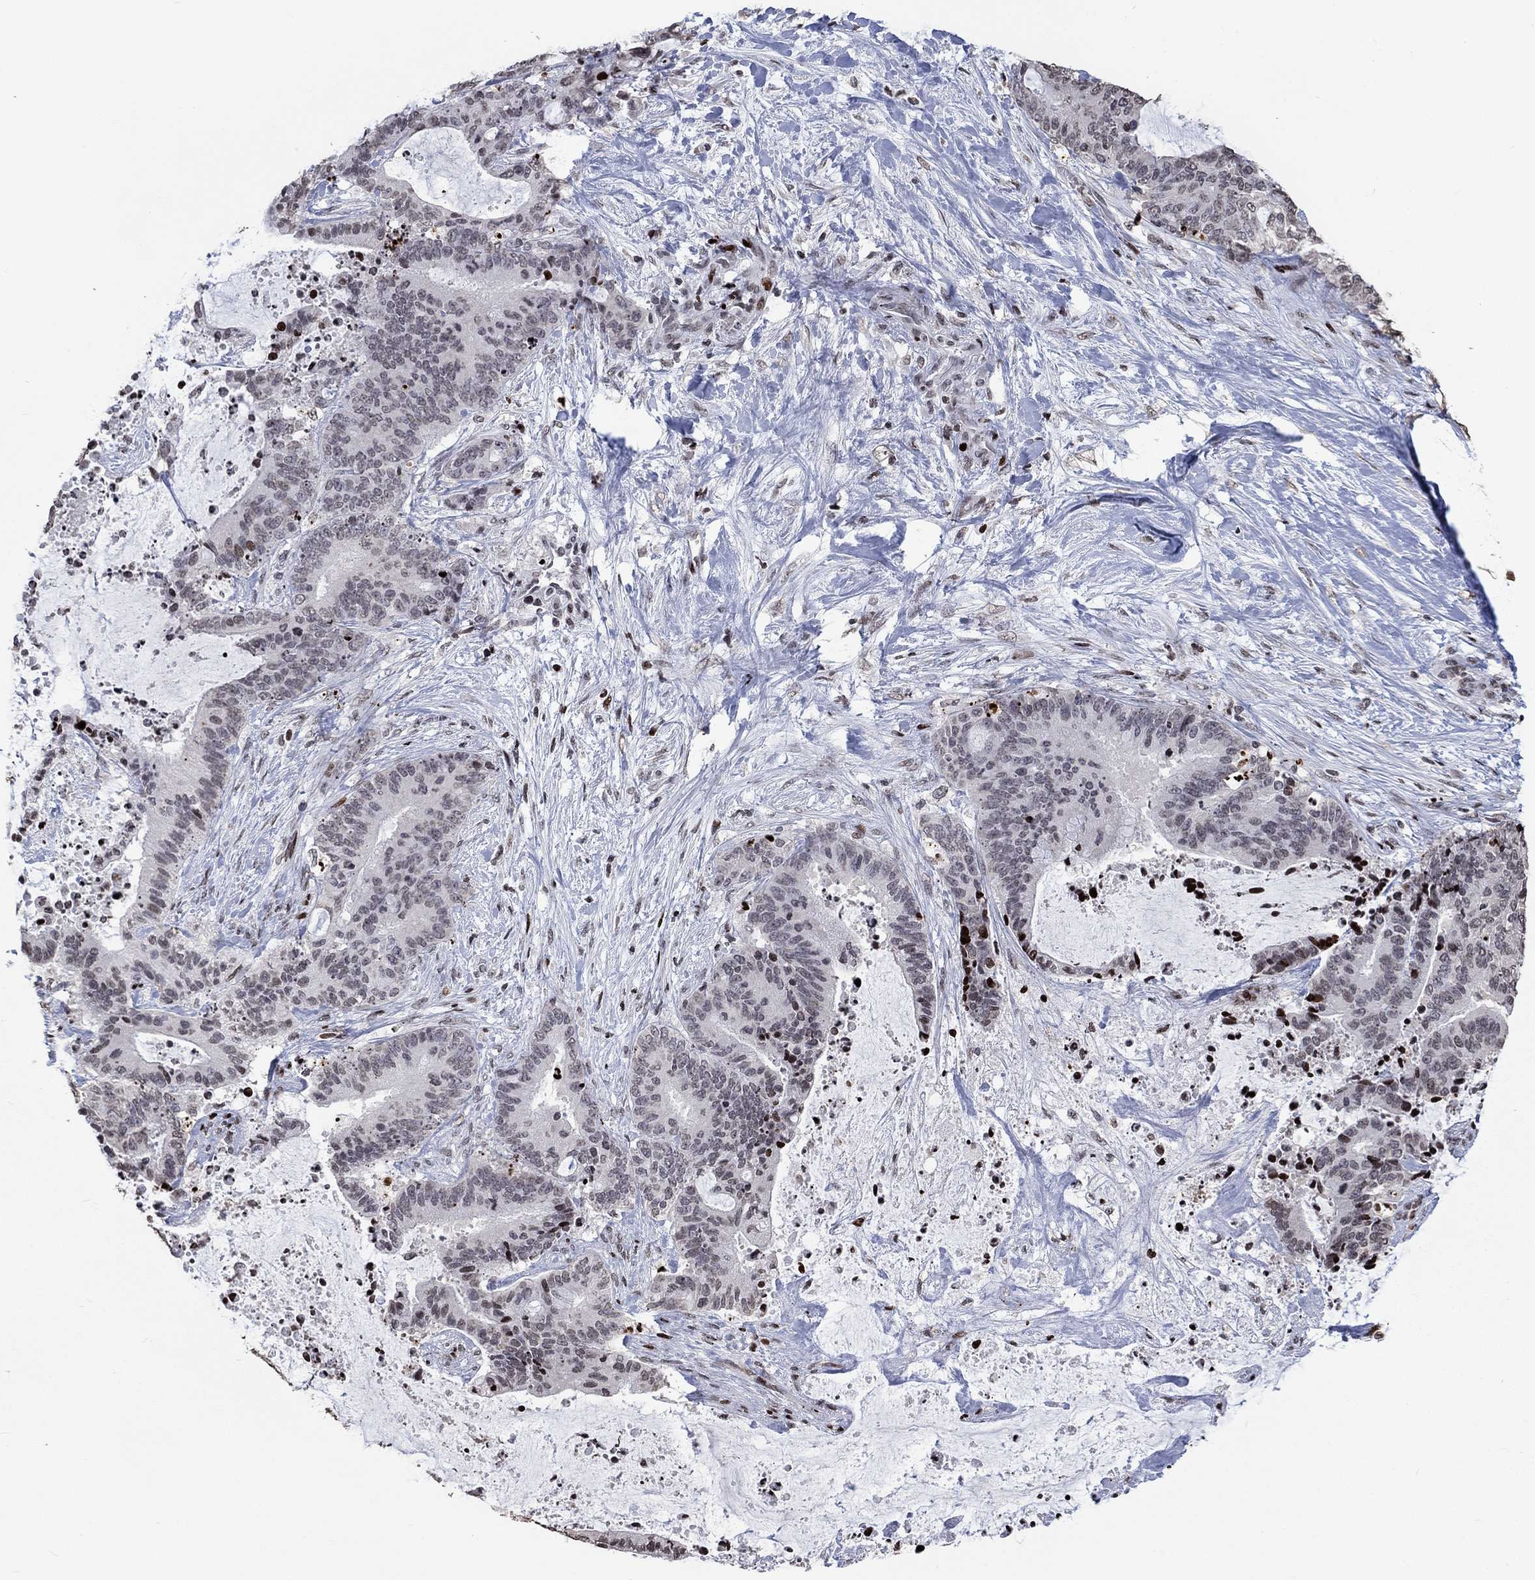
{"staining": {"intensity": "moderate", "quantity": "<25%", "location": "nuclear"}, "tissue": "liver cancer", "cell_type": "Tumor cells", "image_type": "cancer", "snomed": [{"axis": "morphology", "description": "Cholangiocarcinoma"}, {"axis": "topography", "description": "Liver"}], "caption": "Immunohistochemistry (DAB) staining of human cholangiocarcinoma (liver) reveals moderate nuclear protein positivity in approximately <25% of tumor cells.", "gene": "SRSF3", "patient": {"sex": "female", "age": 73}}